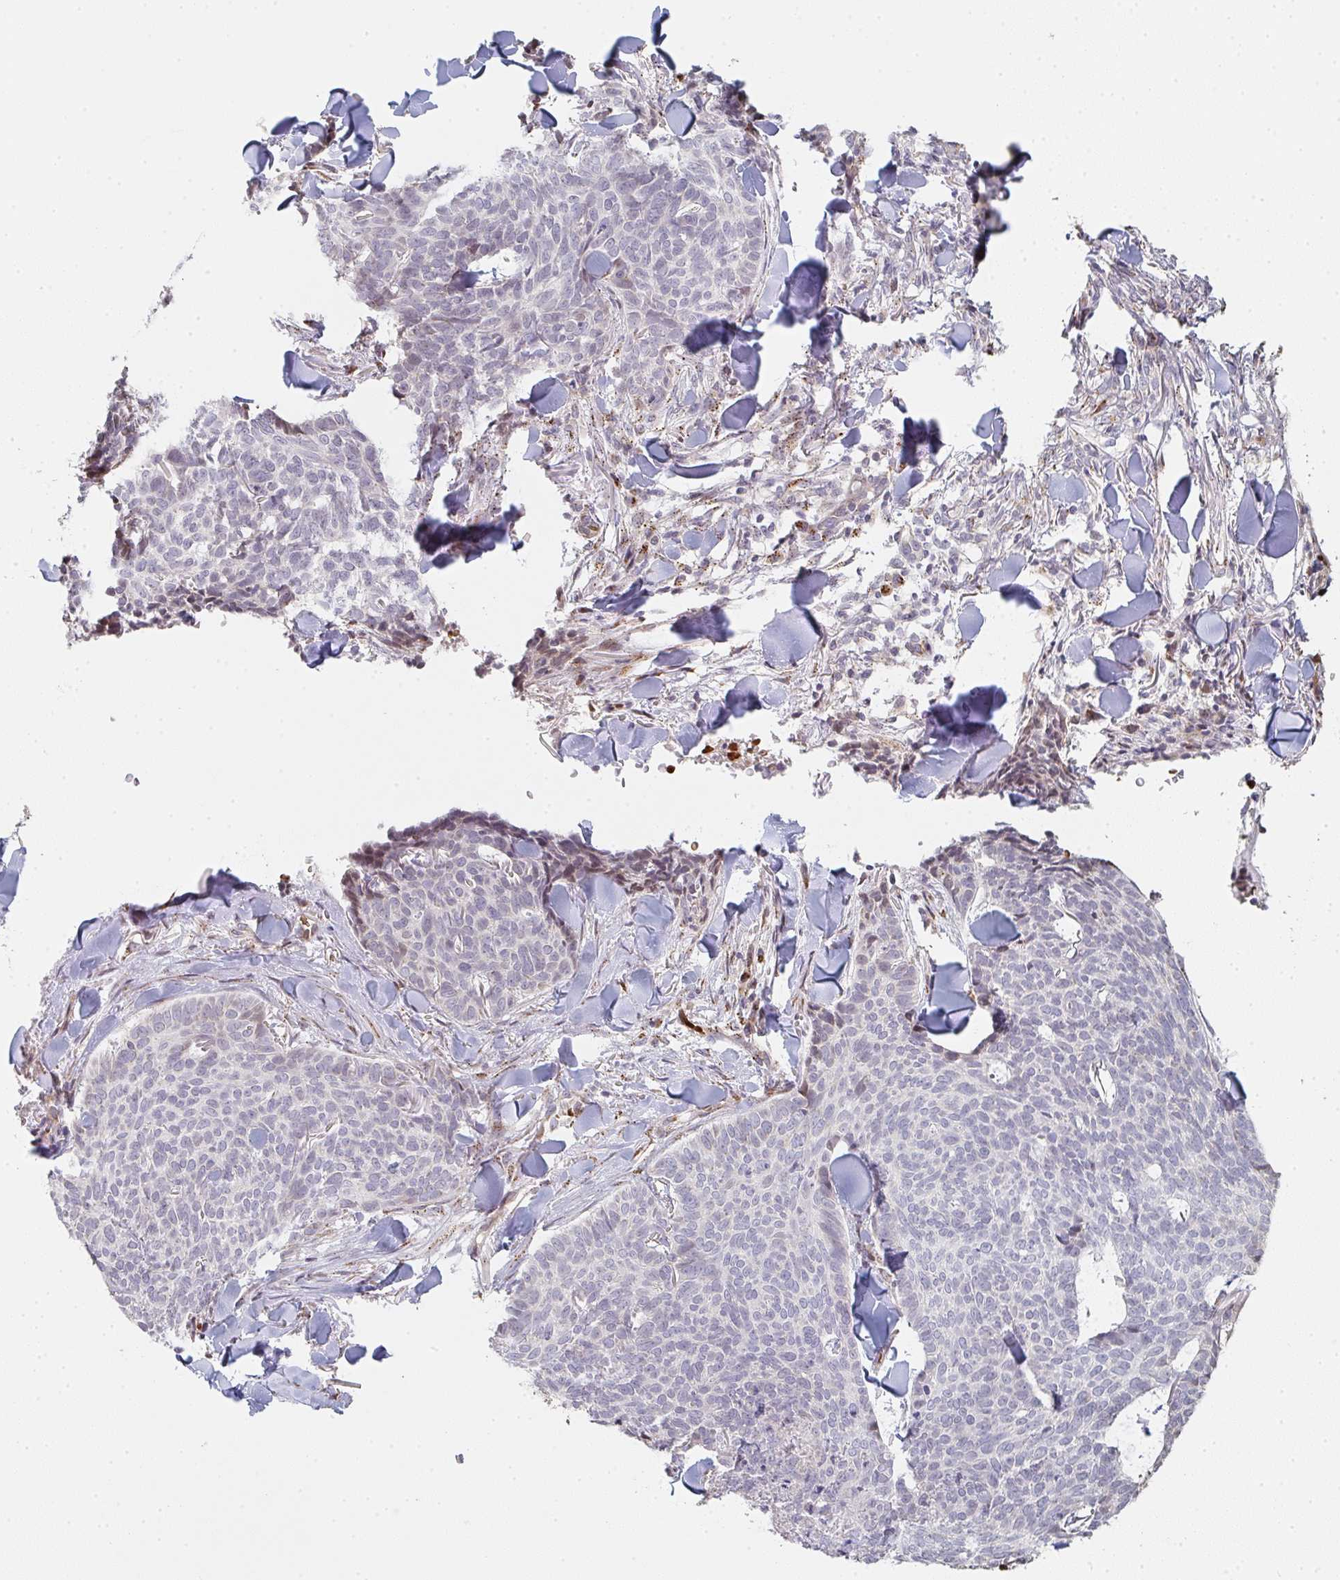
{"staining": {"intensity": "moderate", "quantity": "<25%", "location": "nuclear"}, "tissue": "skin cancer", "cell_type": "Tumor cells", "image_type": "cancer", "snomed": [{"axis": "morphology", "description": "Normal tissue, NOS"}, {"axis": "morphology", "description": "Basal cell carcinoma"}, {"axis": "topography", "description": "Skin"}], "caption": "Immunohistochemical staining of skin cancer (basal cell carcinoma) displays low levels of moderate nuclear expression in about <25% of tumor cells.", "gene": "ZNF526", "patient": {"sex": "male", "age": 50}}